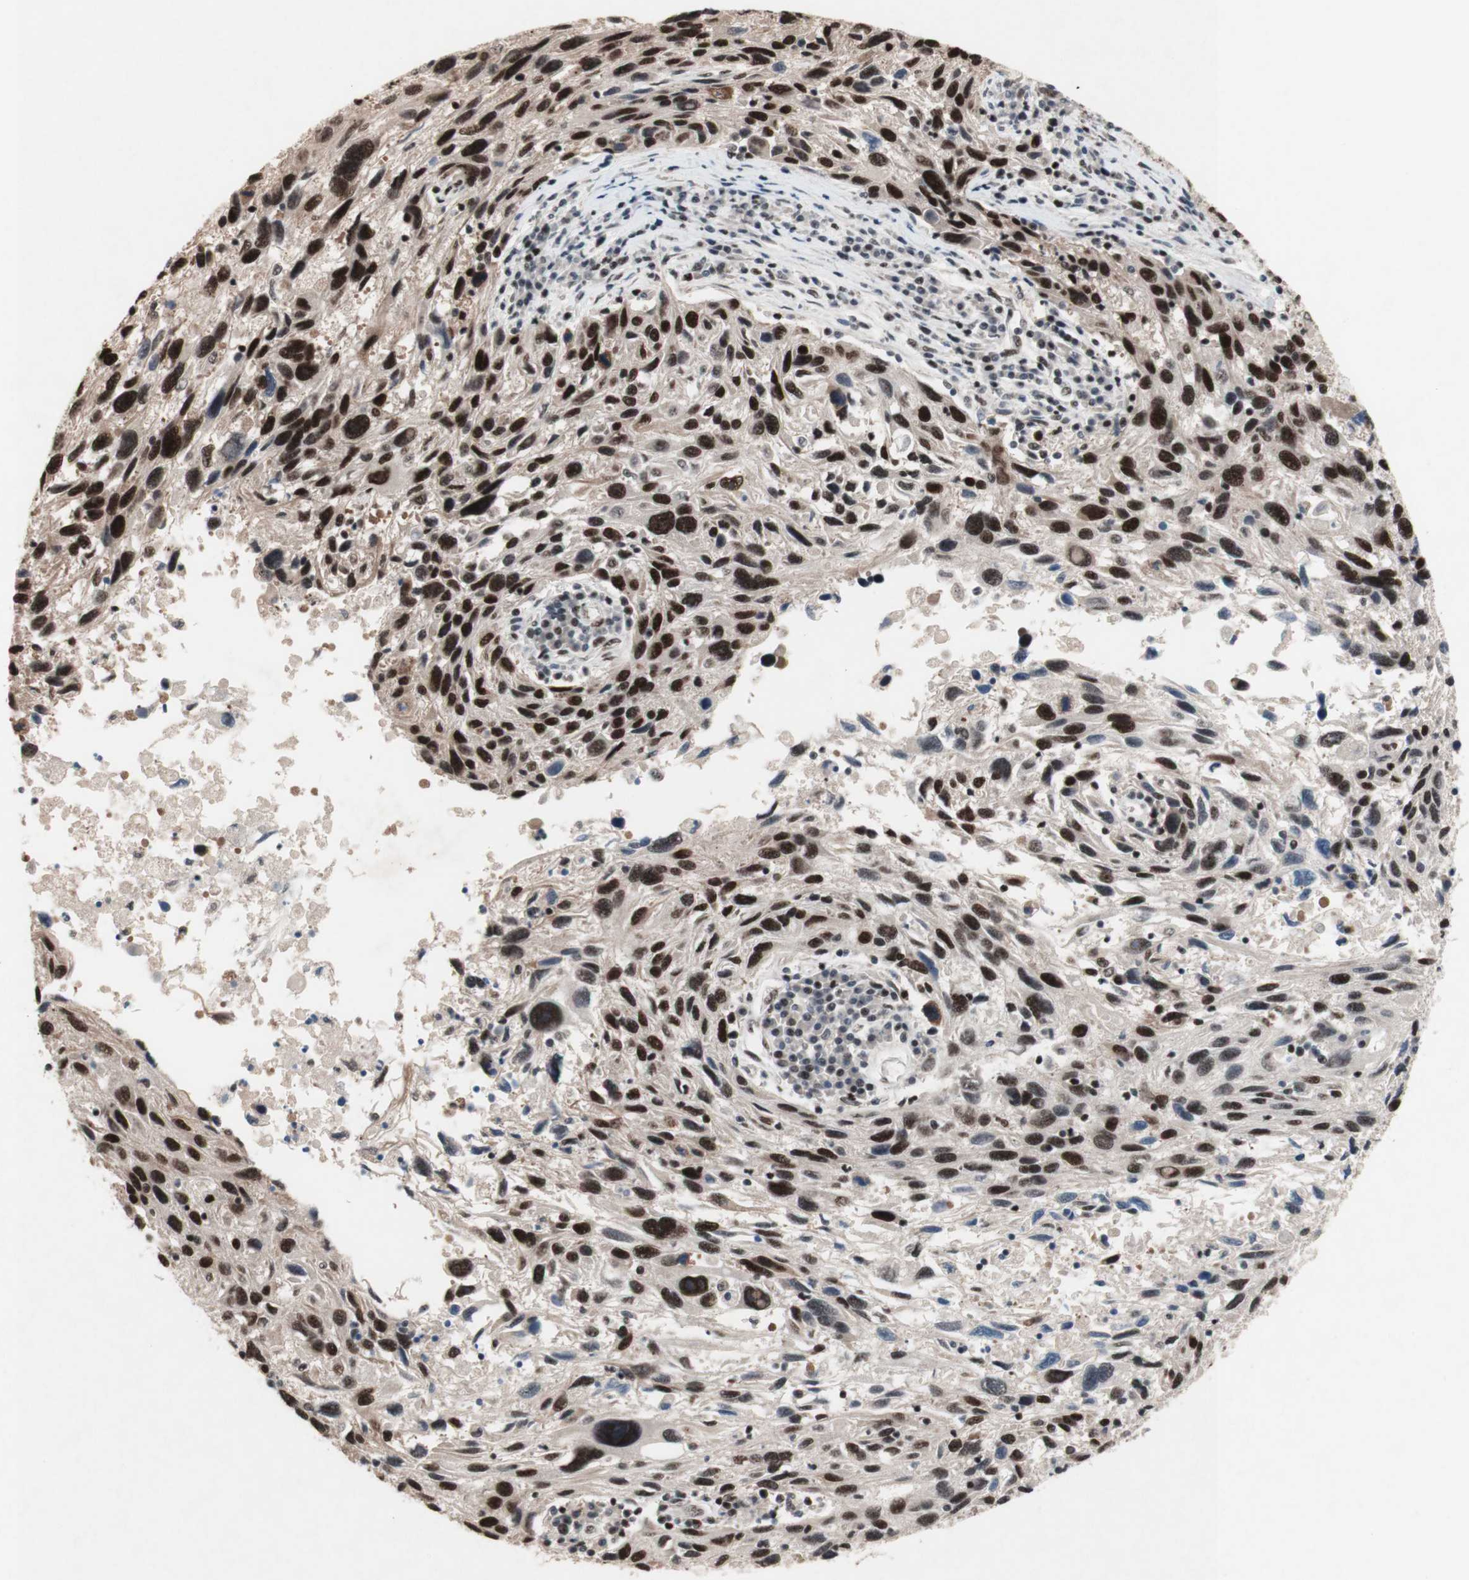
{"staining": {"intensity": "strong", "quantity": ">75%", "location": "nuclear"}, "tissue": "melanoma", "cell_type": "Tumor cells", "image_type": "cancer", "snomed": [{"axis": "morphology", "description": "Malignant melanoma, NOS"}, {"axis": "topography", "description": "Skin"}], "caption": "Immunohistochemistry (IHC) of human malignant melanoma exhibits high levels of strong nuclear staining in about >75% of tumor cells.", "gene": "TLE1", "patient": {"sex": "male", "age": 53}}